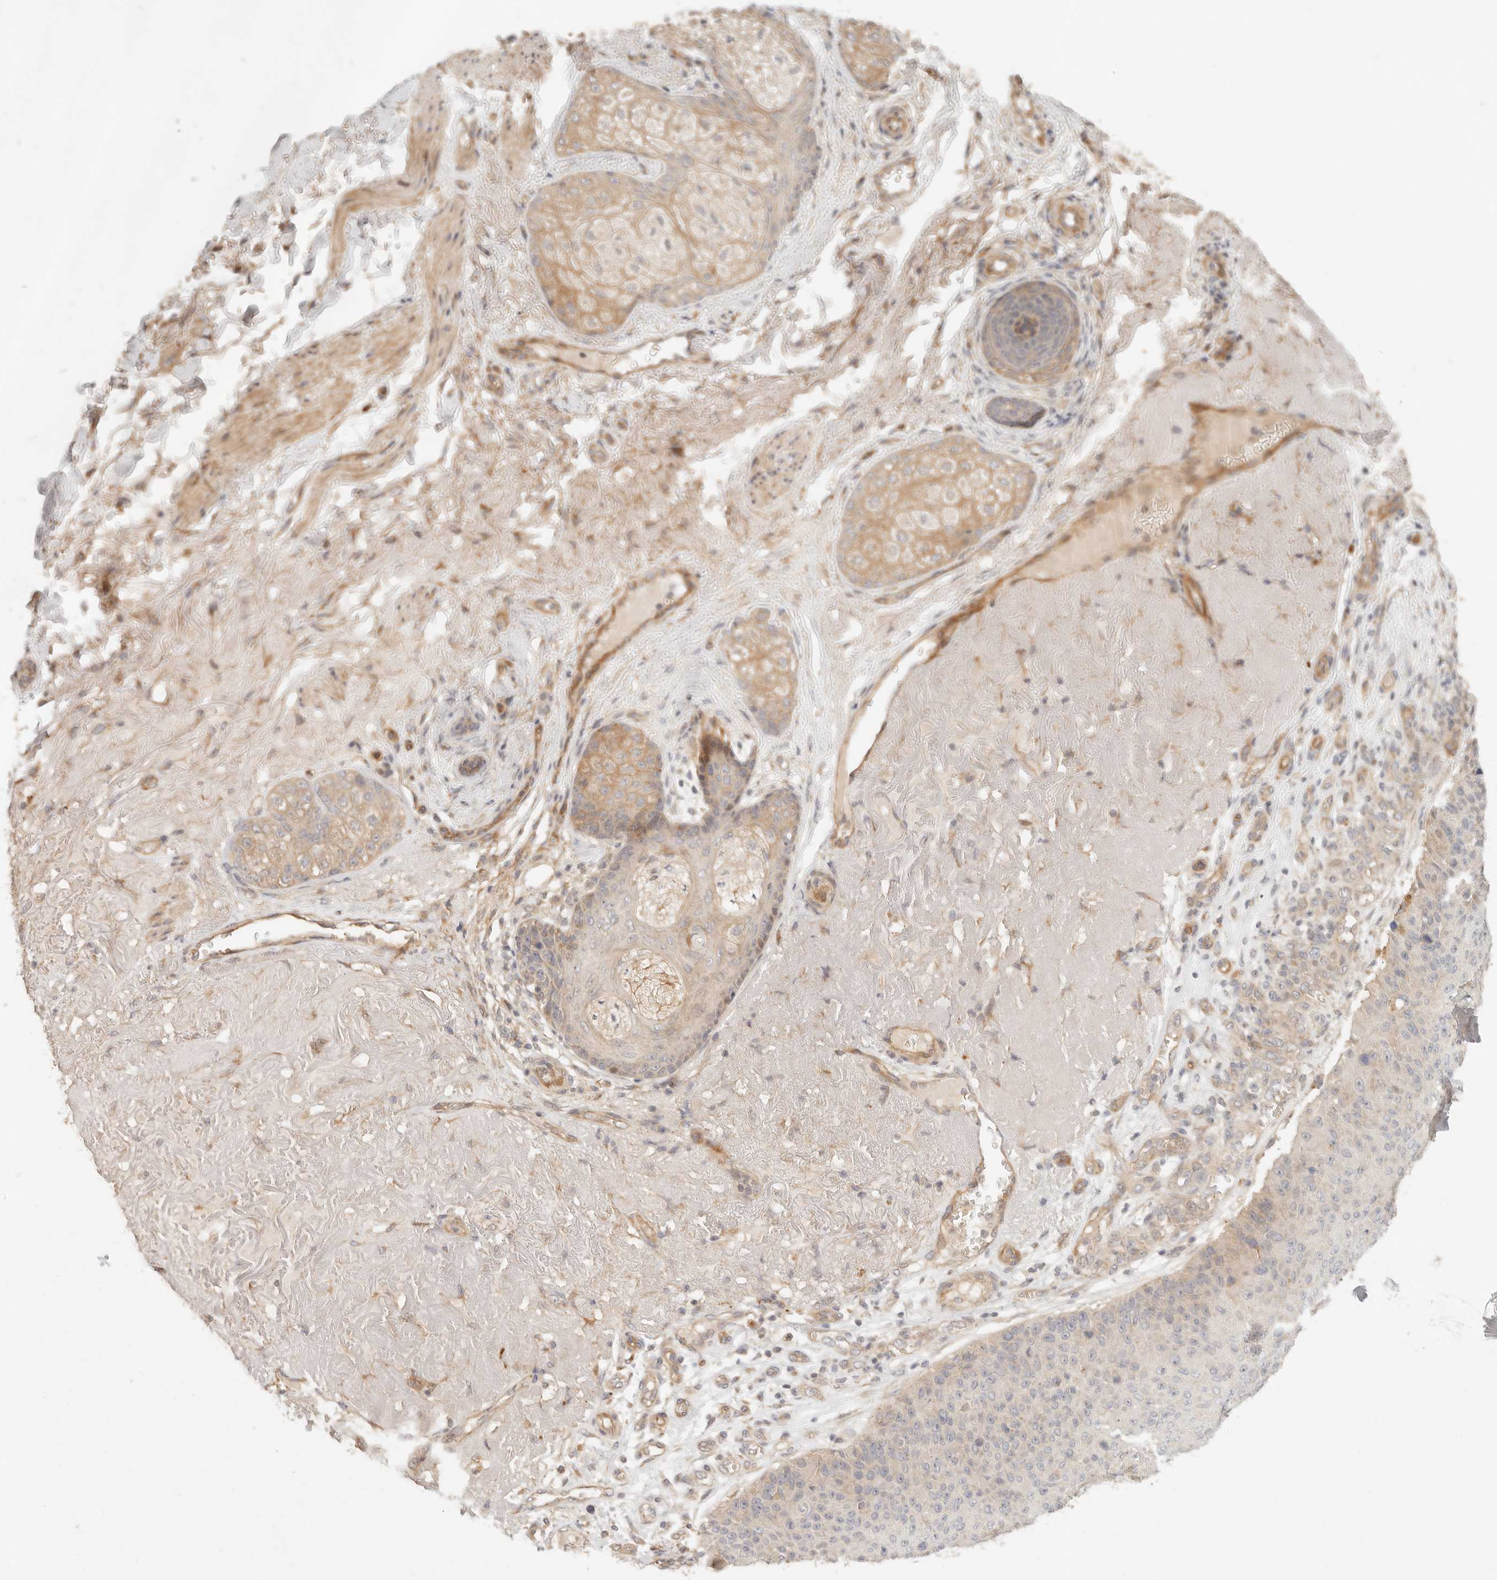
{"staining": {"intensity": "weak", "quantity": "25%-75%", "location": "cytoplasmic/membranous"}, "tissue": "skin cancer", "cell_type": "Tumor cells", "image_type": "cancer", "snomed": [{"axis": "morphology", "description": "Squamous cell carcinoma, NOS"}, {"axis": "topography", "description": "Skin"}], "caption": "This micrograph exhibits squamous cell carcinoma (skin) stained with IHC to label a protein in brown. The cytoplasmic/membranous of tumor cells show weak positivity for the protein. Nuclei are counter-stained blue.", "gene": "PPP1R3B", "patient": {"sex": "female", "age": 88}}